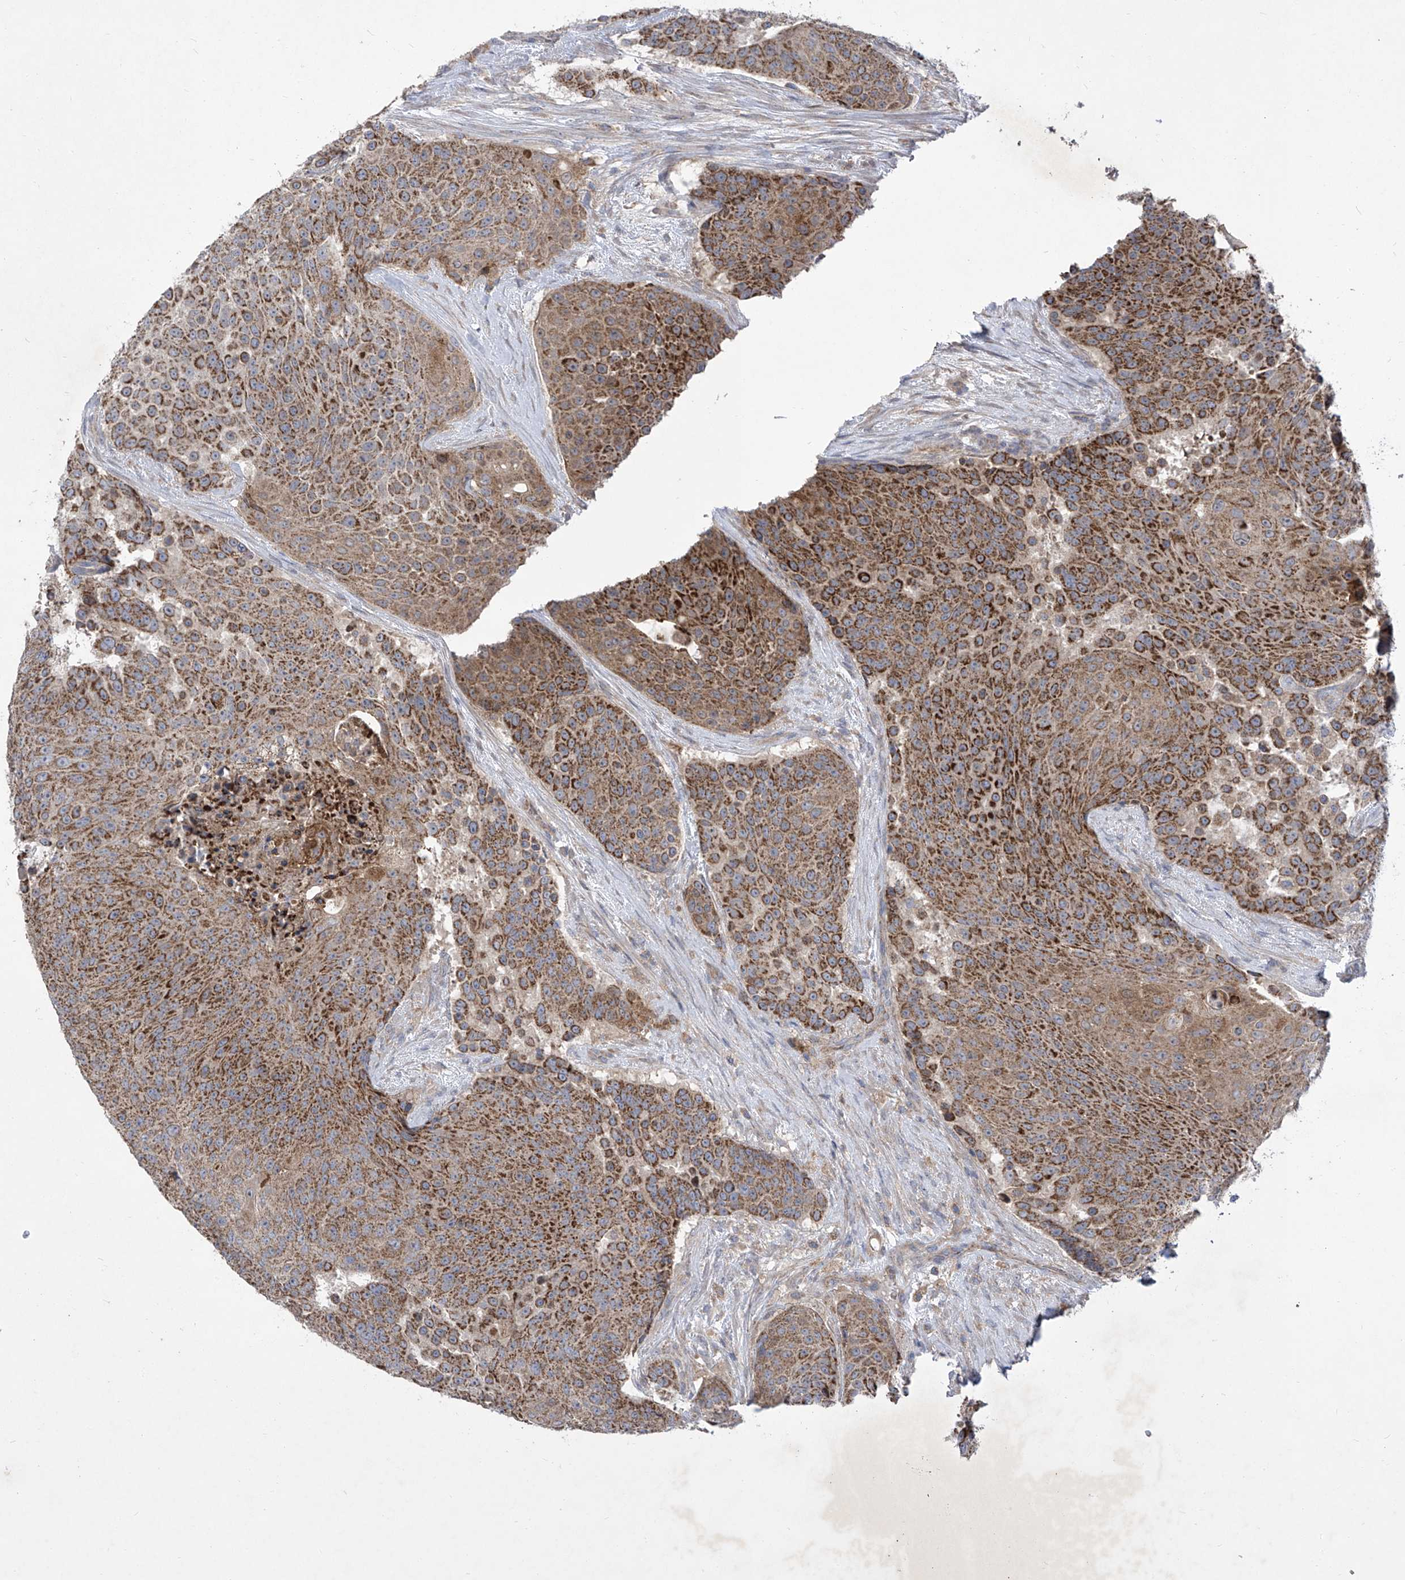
{"staining": {"intensity": "strong", "quantity": ">75%", "location": "cytoplasmic/membranous"}, "tissue": "urothelial cancer", "cell_type": "Tumor cells", "image_type": "cancer", "snomed": [{"axis": "morphology", "description": "Urothelial carcinoma, High grade"}, {"axis": "topography", "description": "Urinary bladder"}], "caption": "This is a histology image of immunohistochemistry (IHC) staining of urothelial cancer, which shows strong staining in the cytoplasmic/membranous of tumor cells.", "gene": "COQ3", "patient": {"sex": "female", "age": 63}}